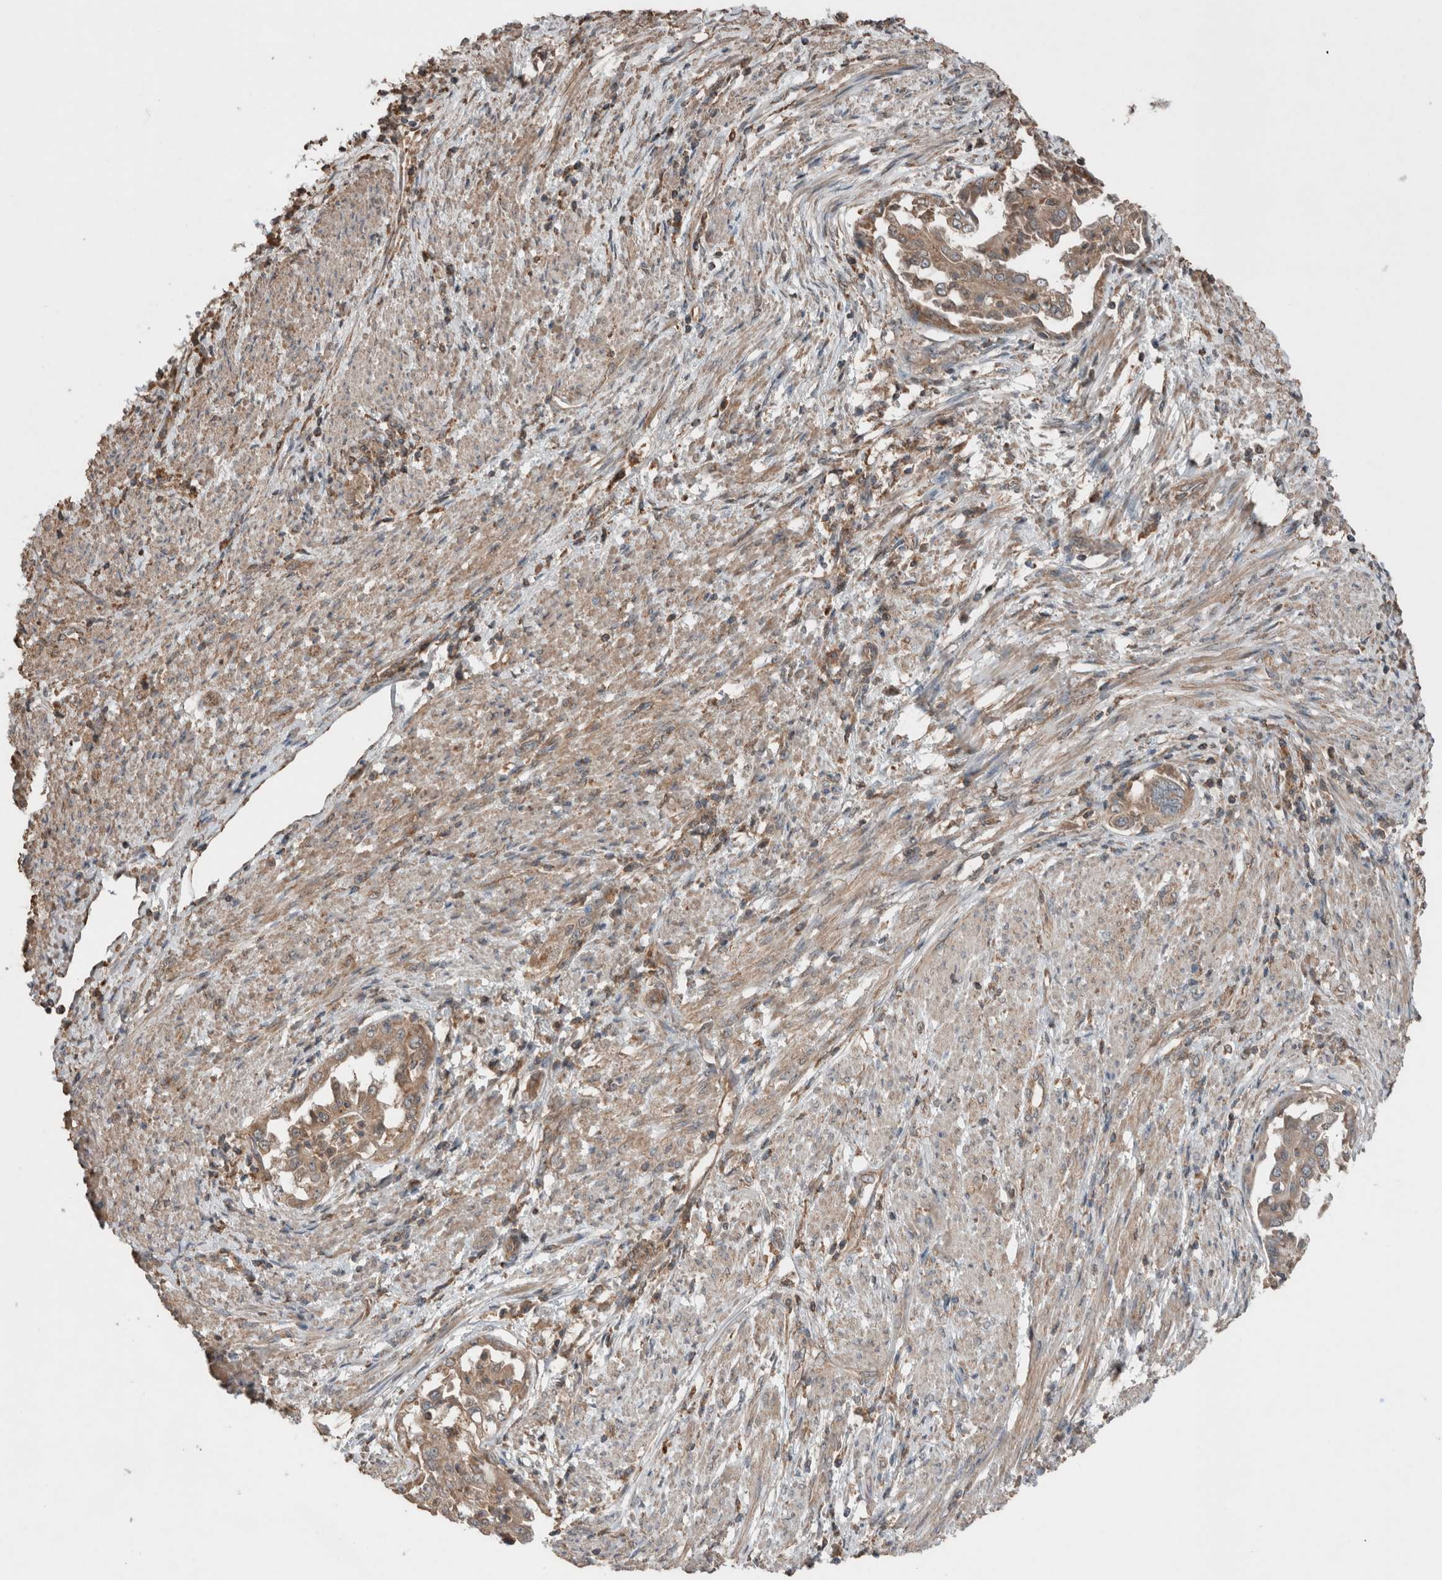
{"staining": {"intensity": "moderate", "quantity": ">75%", "location": "cytoplasmic/membranous"}, "tissue": "endometrial cancer", "cell_type": "Tumor cells", "image_type": "cancer", "snomed": [{"axis": "morphology", "description": "Adenocarcinoma, NOS"}, {"axis": "topography", "description": "Endometrium"}], "caption": "Human endometrial adenocarcinoma stained with a brown dye shows moderate cytoplasmic/membranous positive expression in about >75% of tumor cells.", "gene": "KLK14", "patient": {"sex": "female", "age": 85}}